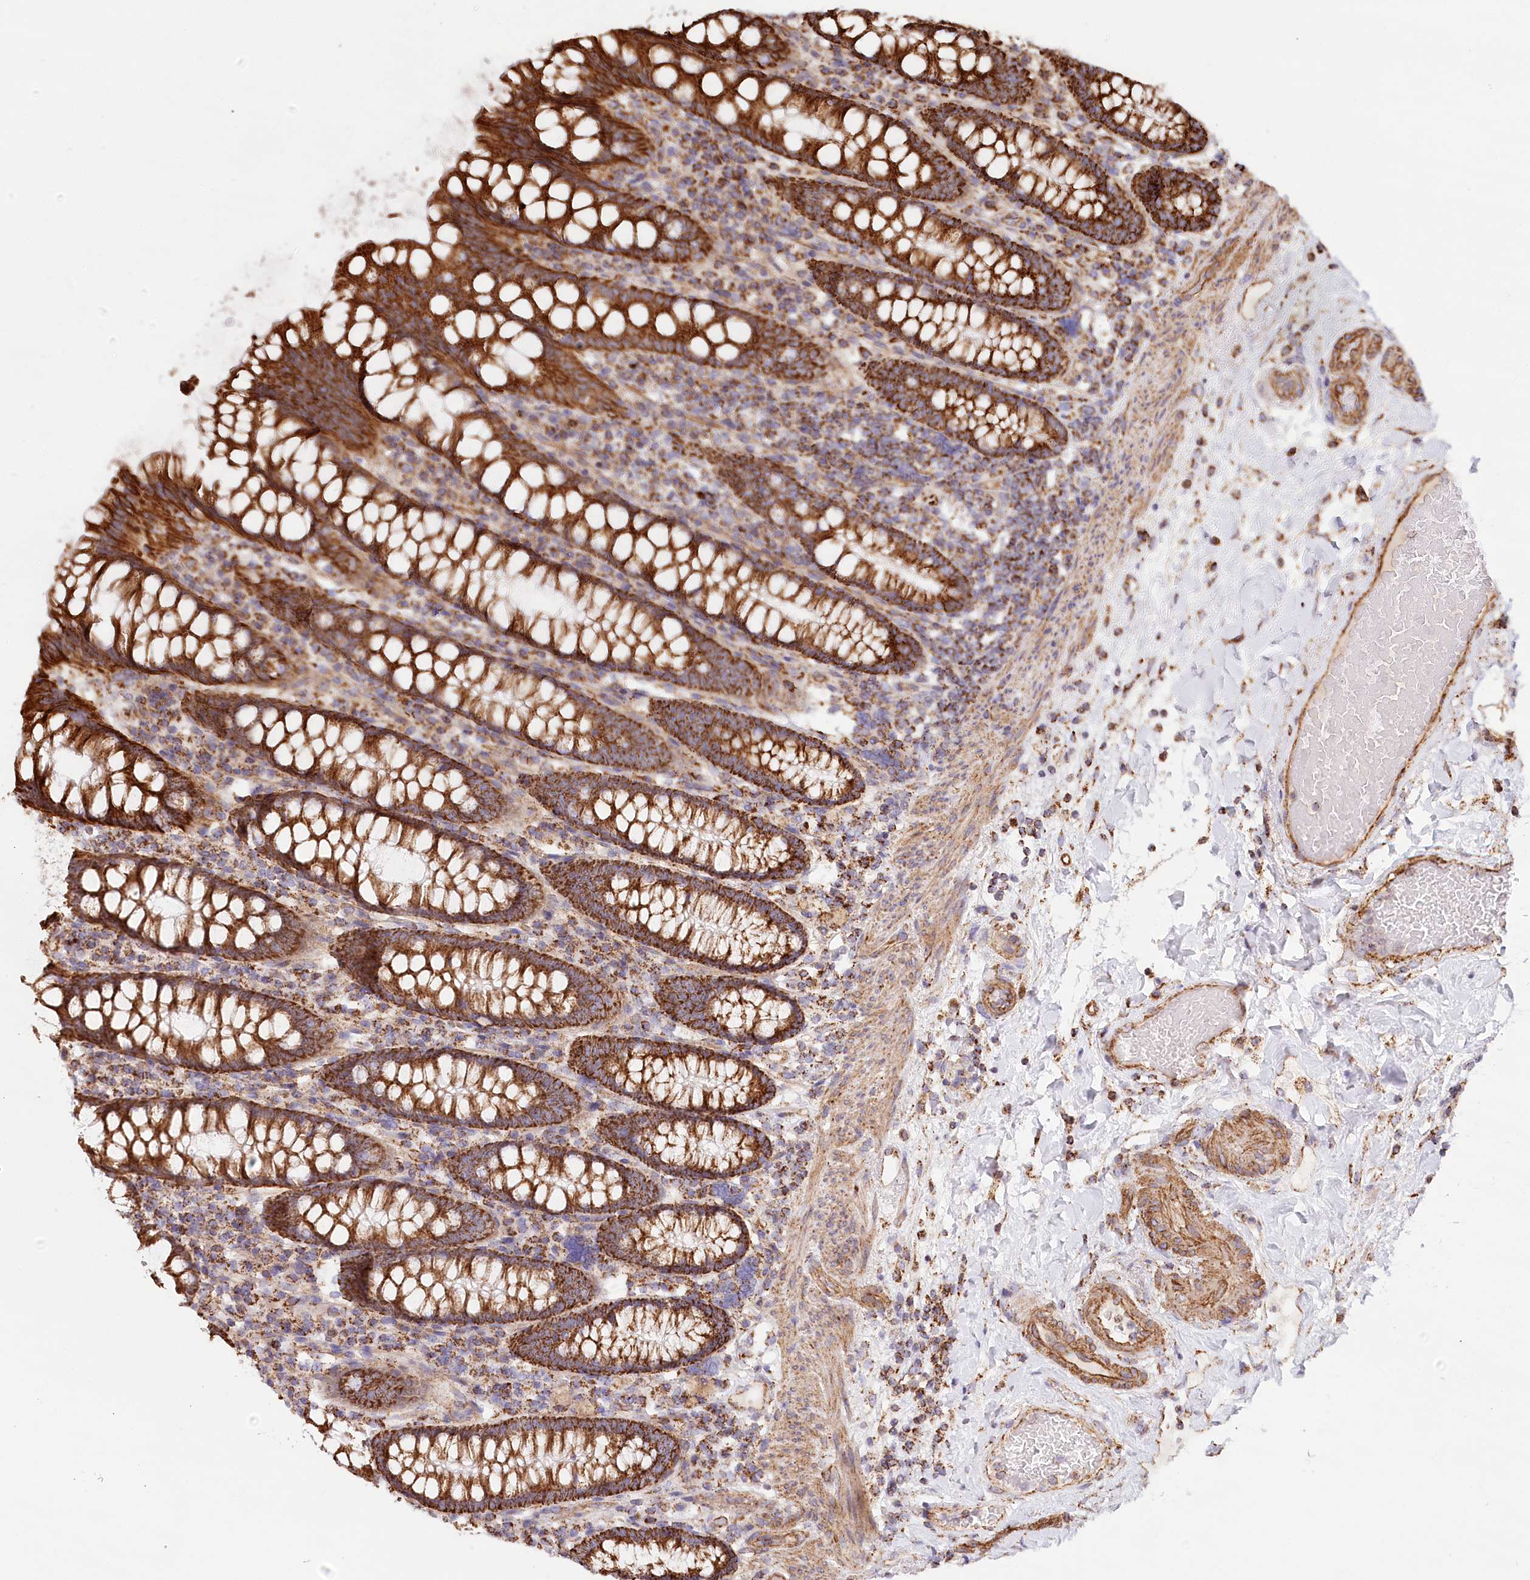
{"staining": {"intensity": "moderate", "quantity": ">75%", "location": "cytoplasmic/membranous"}, "tissue": "colon", "cell_type": "Endothelial cells", "image_type": "normal", "snomed": [{"axis": "morphology", "description": "Normal tissue, NOS"}, {"axis": "topography", "description": "Colon"}], "caption": "This is an image of immunohistochemistry (IHC) staining of benign colon, which shows moderate positivity in the cytoplasmic/membranous of endothelial cells.", "gene": "UMPS", "patient": {"sex": "female", "age": 79}}